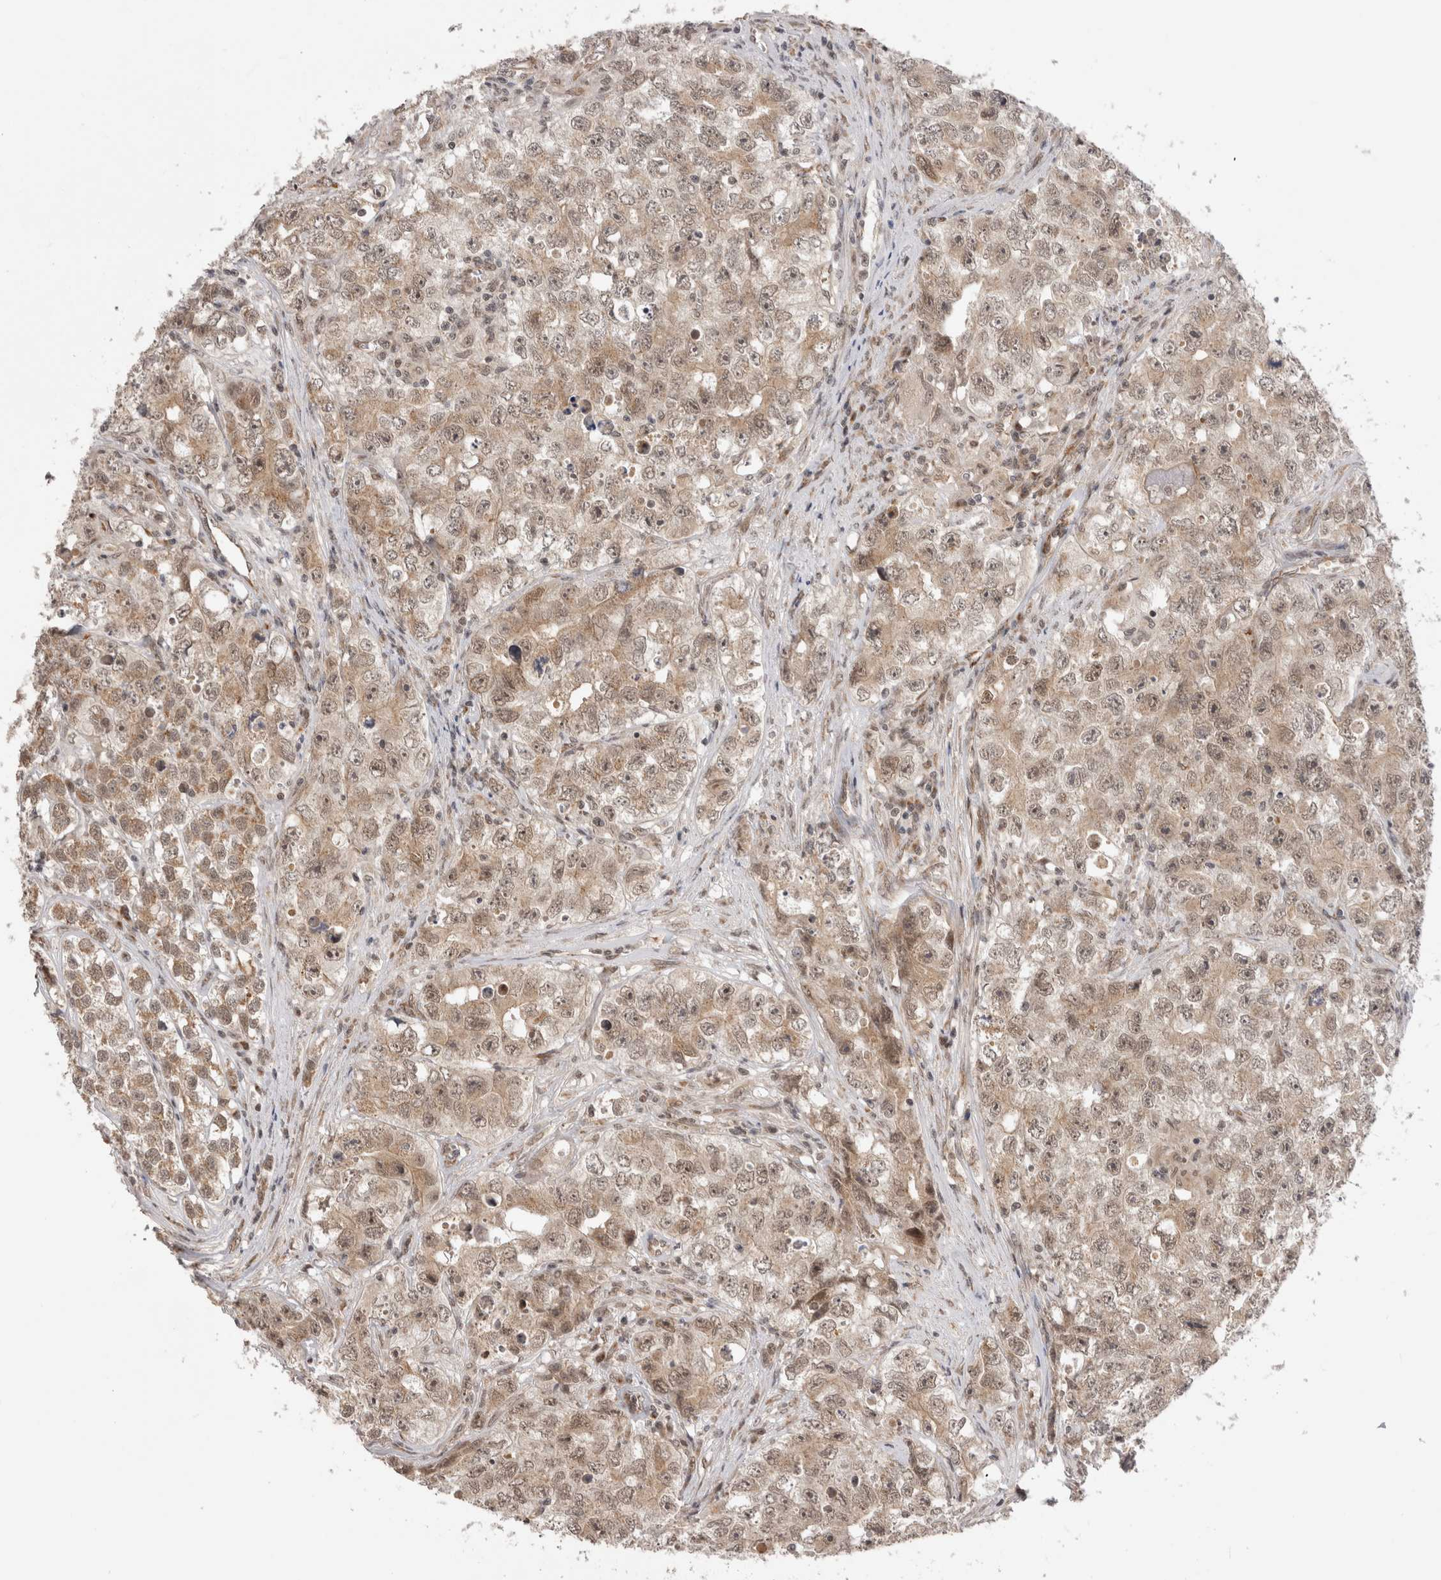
{"staining": {"intensity": "weak", "quantity": ">75%", "location": "cytoplasmic/membranous,nuclear"}, "tissue": "testis cancer", "cell_type": "Tumor cells", "image_type": "cancer", "snomed": [{"axis": "morphology", "description": "Seminoma, NOS"}, {"axis": "morphology", "description": "Carcinoma, Embryonal, NOS"}, {"axis": "topography", "description": "Testis"}], "caption": "Immunohistochemical staining of human testis embryonal carcinoma exhibits low levels of weak cytoplasmic/membranous and nuclear protein positivity in about >75% of tumor cells. Immunohistochemistry (ihc) stains the protein in brown and the nuclei are stained blue.", "gene": "TMEM65", "patient": {"sex": "male", "age": 43}}